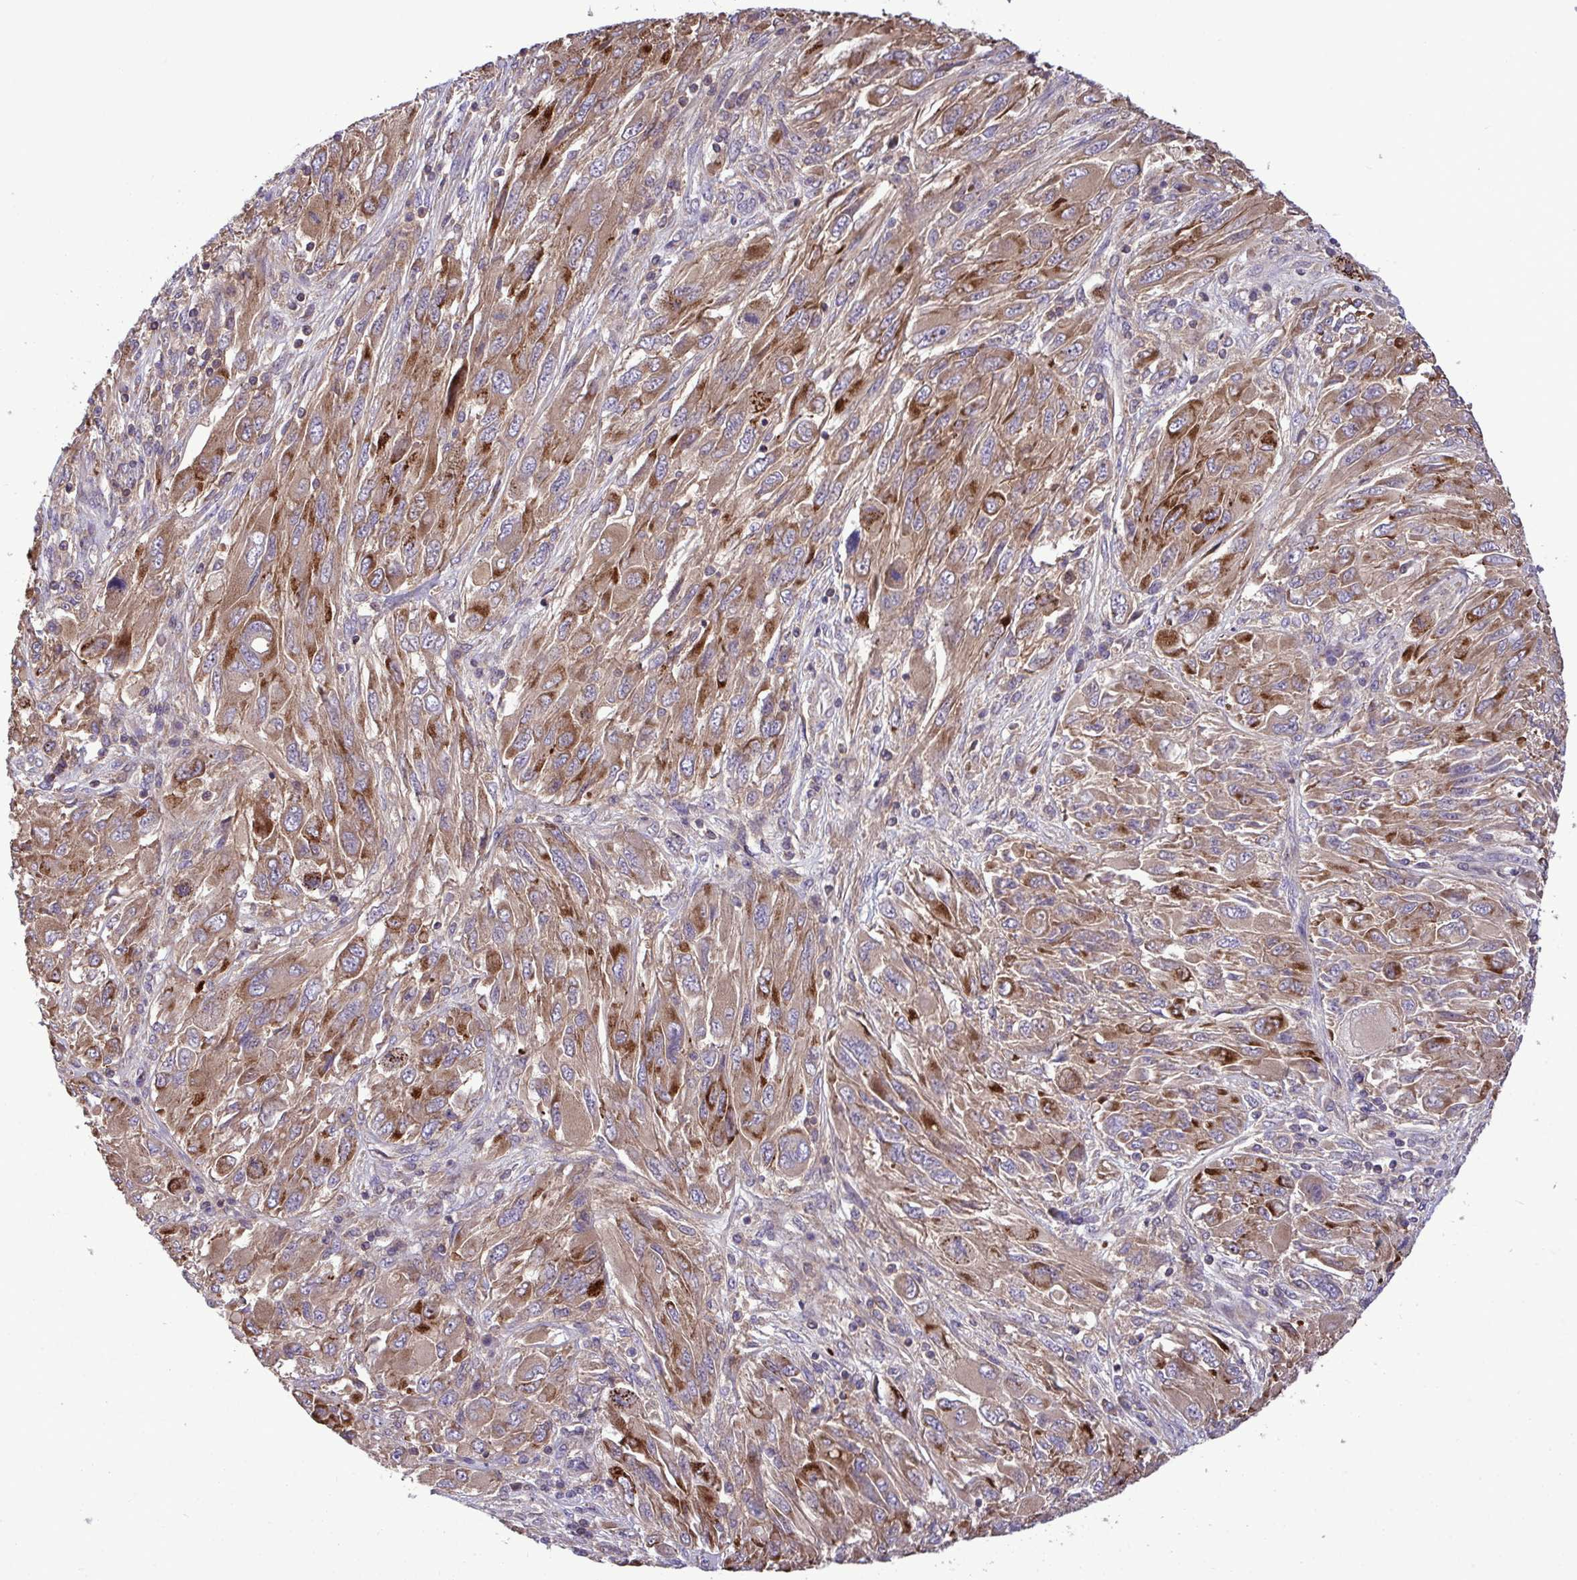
{"staining": {"intensity": "moderate", "quantity": ">75%", "location": "cytoplasmic/membranous"}, "tissue": "melanoma", "cell_type": "Tumor cells", "image_type": "cancer", "snomed": [{"axis": "morphology", "description": "Malignant melanoma, NOS"}, {"axis": "topography", "description": "Skin"}], "caption": "Melanoma stained with a protein marker demonstrates moderate staining in tumor cells.", "gene": "GRB14", "patient": {"sex": "female", "age": 91}}